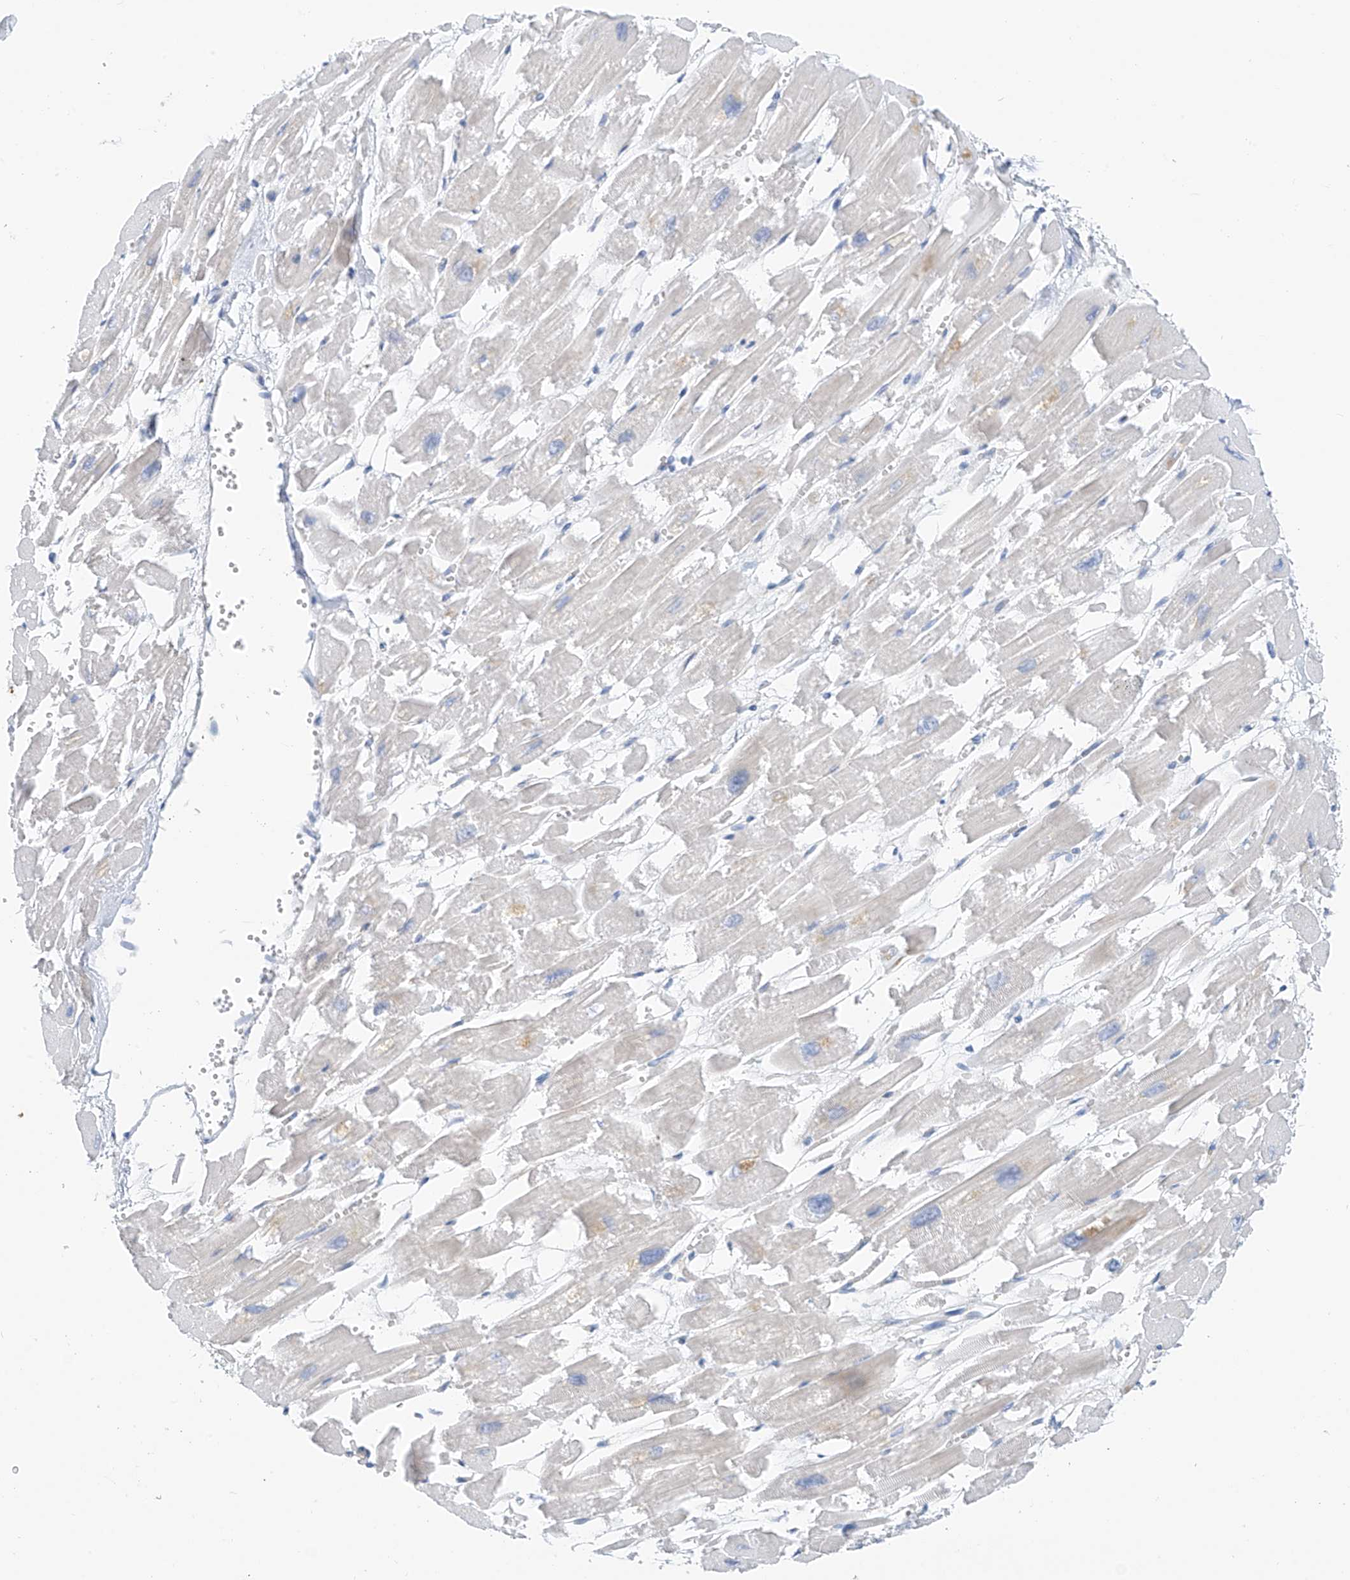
{"staining": {"intensity": "negative", "quantity": "none", "location": "none"}, "tissue": "heart muscle", "cell_type": "Cardiomyocytes", "image_type": "normal", "snomed": [{"axis": "morphology", "description": "Normal tissue, NOS"}, {"axis": "topography", "description": "Heart"}], "caption": "DAB (3,3'-diaminobenzidine) immunohistochemical staining of normal human heart muscle exhibits no significant staining in cardiomyocytes.", "gene": "PIK3C2B", "patient": {"sex": "male", "age": 54}}